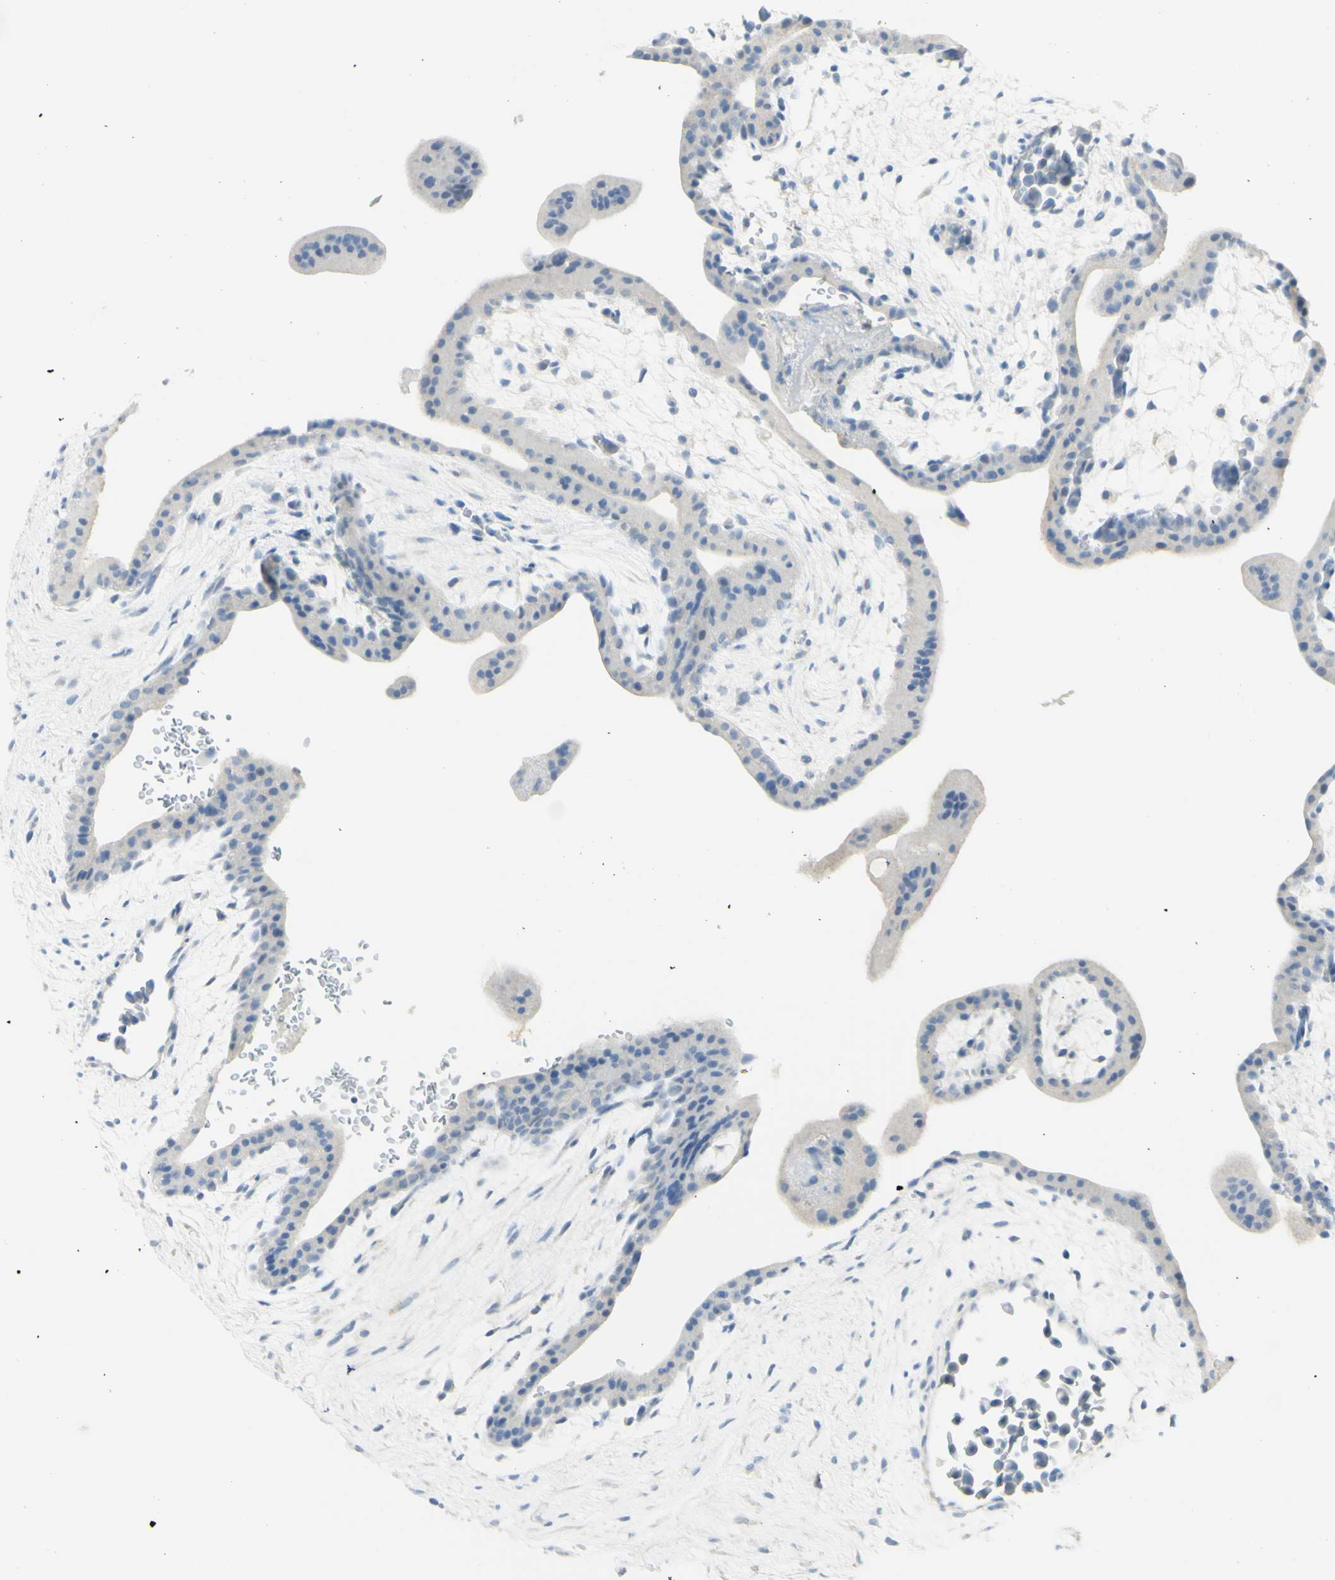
{"staining": {"intensity": "negative", "quantity": "none", "location": "none"}, "tissue": "placenta", "cell_type": "Trophoblastic cells", "image_type": "normal", "snomed": [{"axis": "morphology", "description": "Normal tissue, NOS"}, {"axis": "topography", "description": "Placenta"}], "caption": "Immunohistochemistry image of benign placenta: human placenta stained with DAB displays no significant protein staining in trophoblastic cells.", "gene": "TSPAN1", "patient": {"sex": "female", "age": 35}}